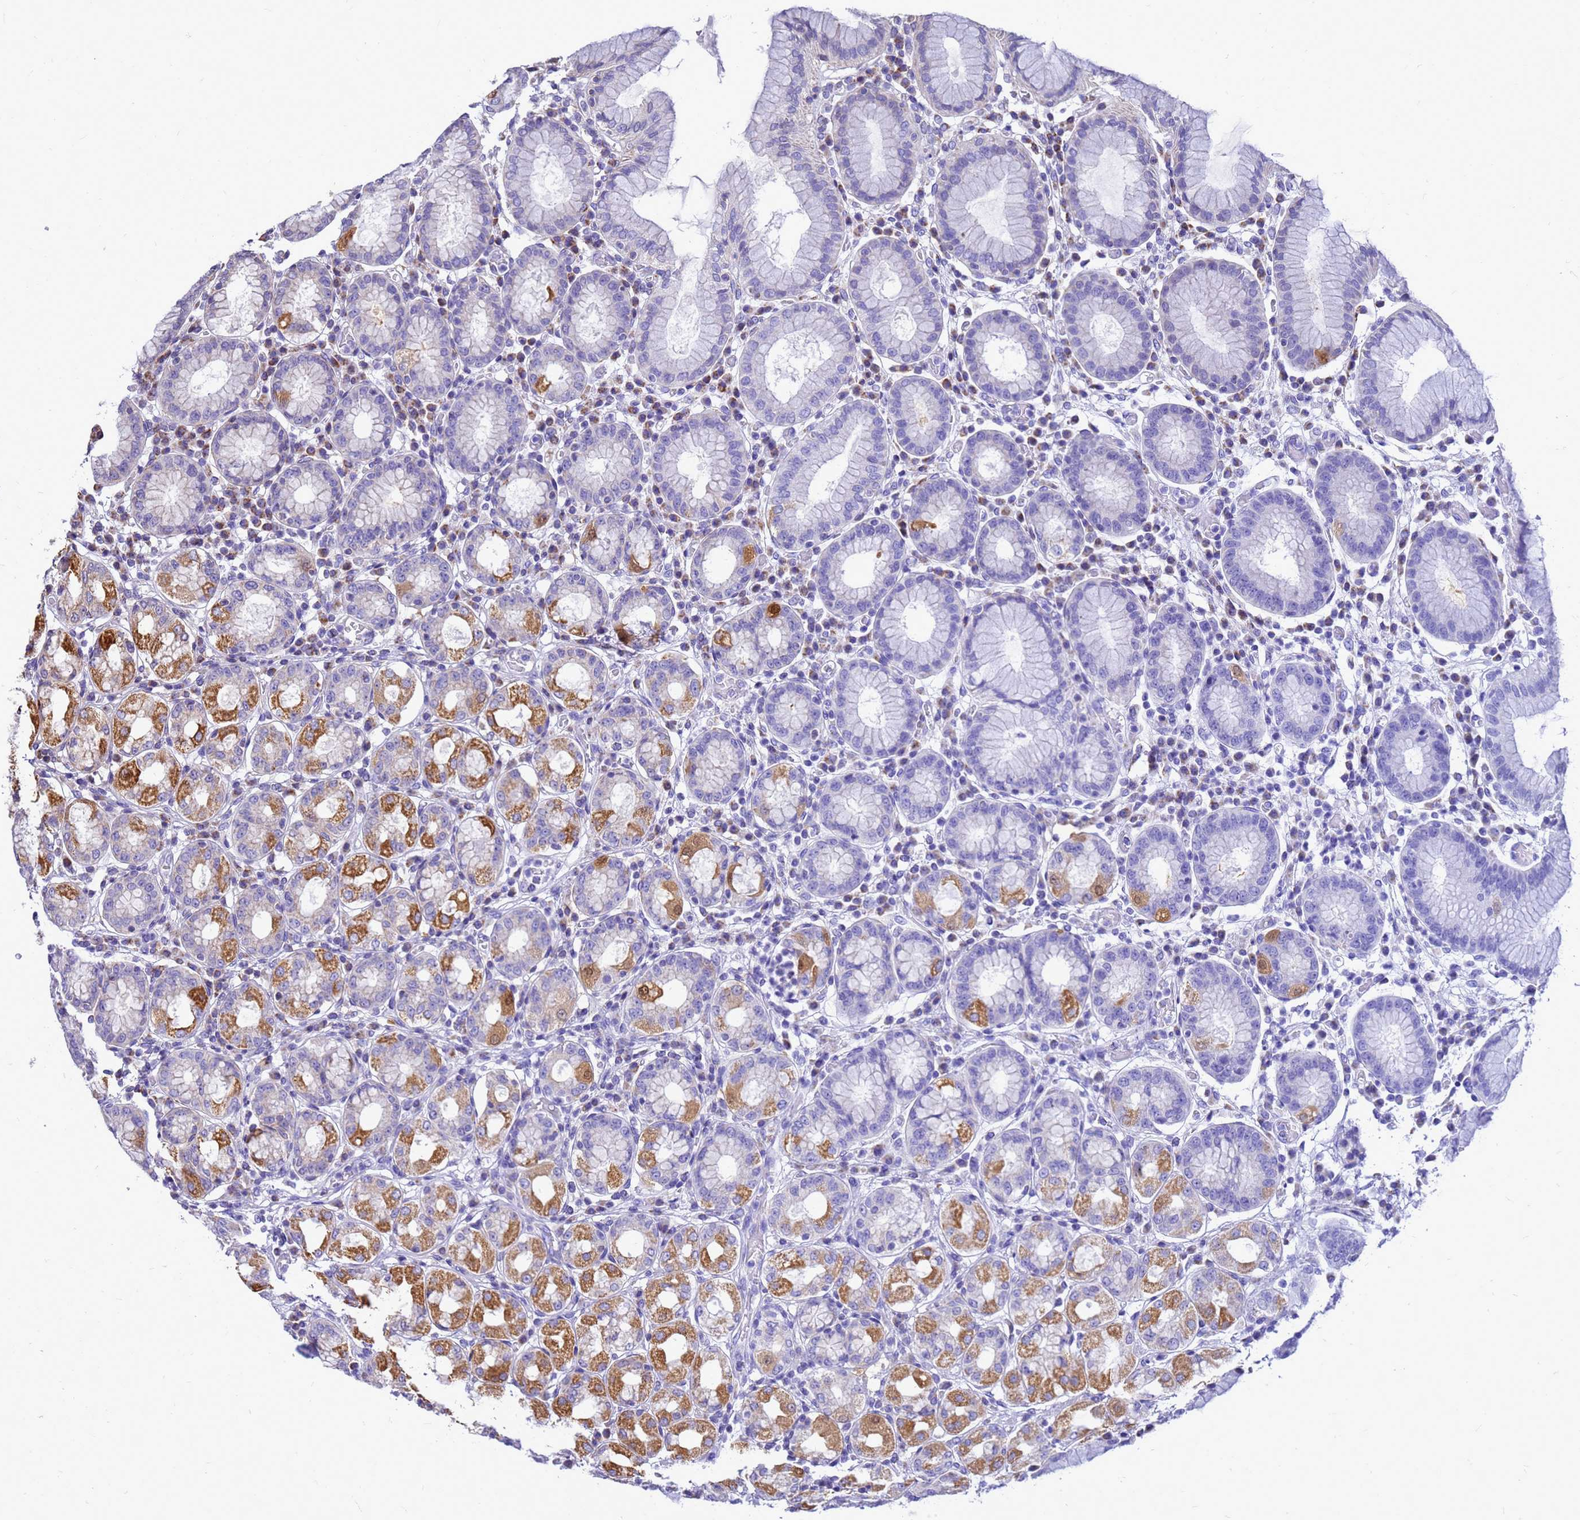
{"staining": {"intensity": "moderate", "quantity": "25%-75%", "location": "cytoplasmic/membranous"}, "tissue": "stomach", "cell_type": "Glandular cells", "image_type": "normal", "snomed": [{"axis": "morphology", "description": "Normal tissue, NOS"}, {"axis": "topography", "description": "Stomach"}, {"axis": "topography", "description": "Stomach, lower"}], "caption": "Immunohistochemistry of unremarkable human stomach displays medium levels of moderate cytoplasmic/membranous expression in approximately 25%-75% of glandular cells. (IHC, brightfield microscopy, high magnification).", "gene": "CMC4", "patient": {"sex": "female", "age": 56}}